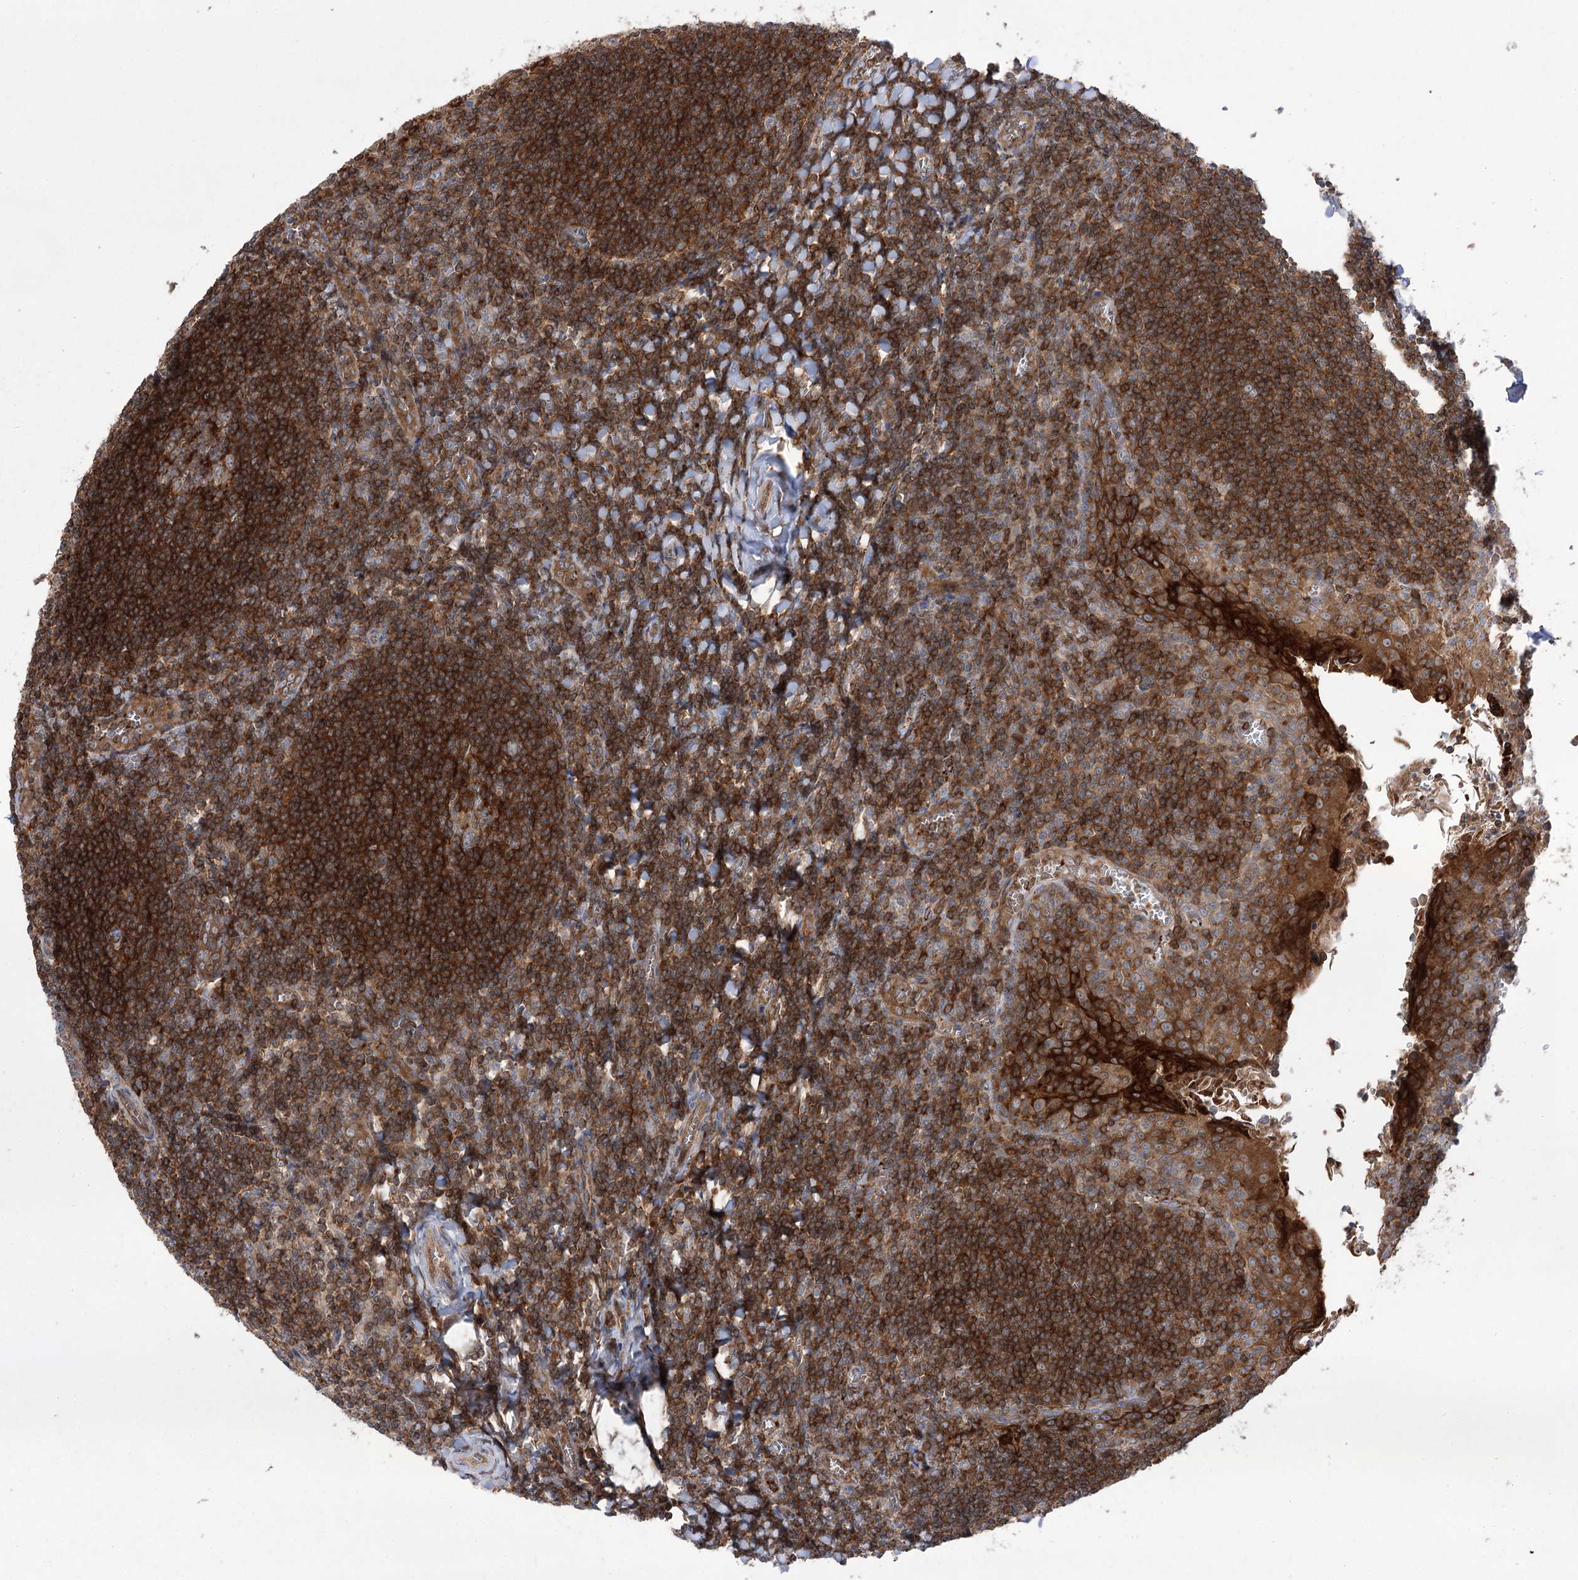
{"staining": {"intensity": "negative", "quantity": "none", "location": "none"}, "tissue": "tonsil", "cell_type": "Germinal center cells", "image_type": "normal", "snomed": [{"axis": "morphology", "description": "Normal tissue, NOS"}, {"axis": "topography", "description": "Tonsil"}], "caption": "Protein analysis of benign tonsil exhibits no significant expression in germinal center cells. (DAB (3,3'-diaminobenzidine) immunohistochemistry (IHC) with hematoxylin counter stain).", "gene": "VPS37B", "patient": {"sex": "male", "age": 27}}